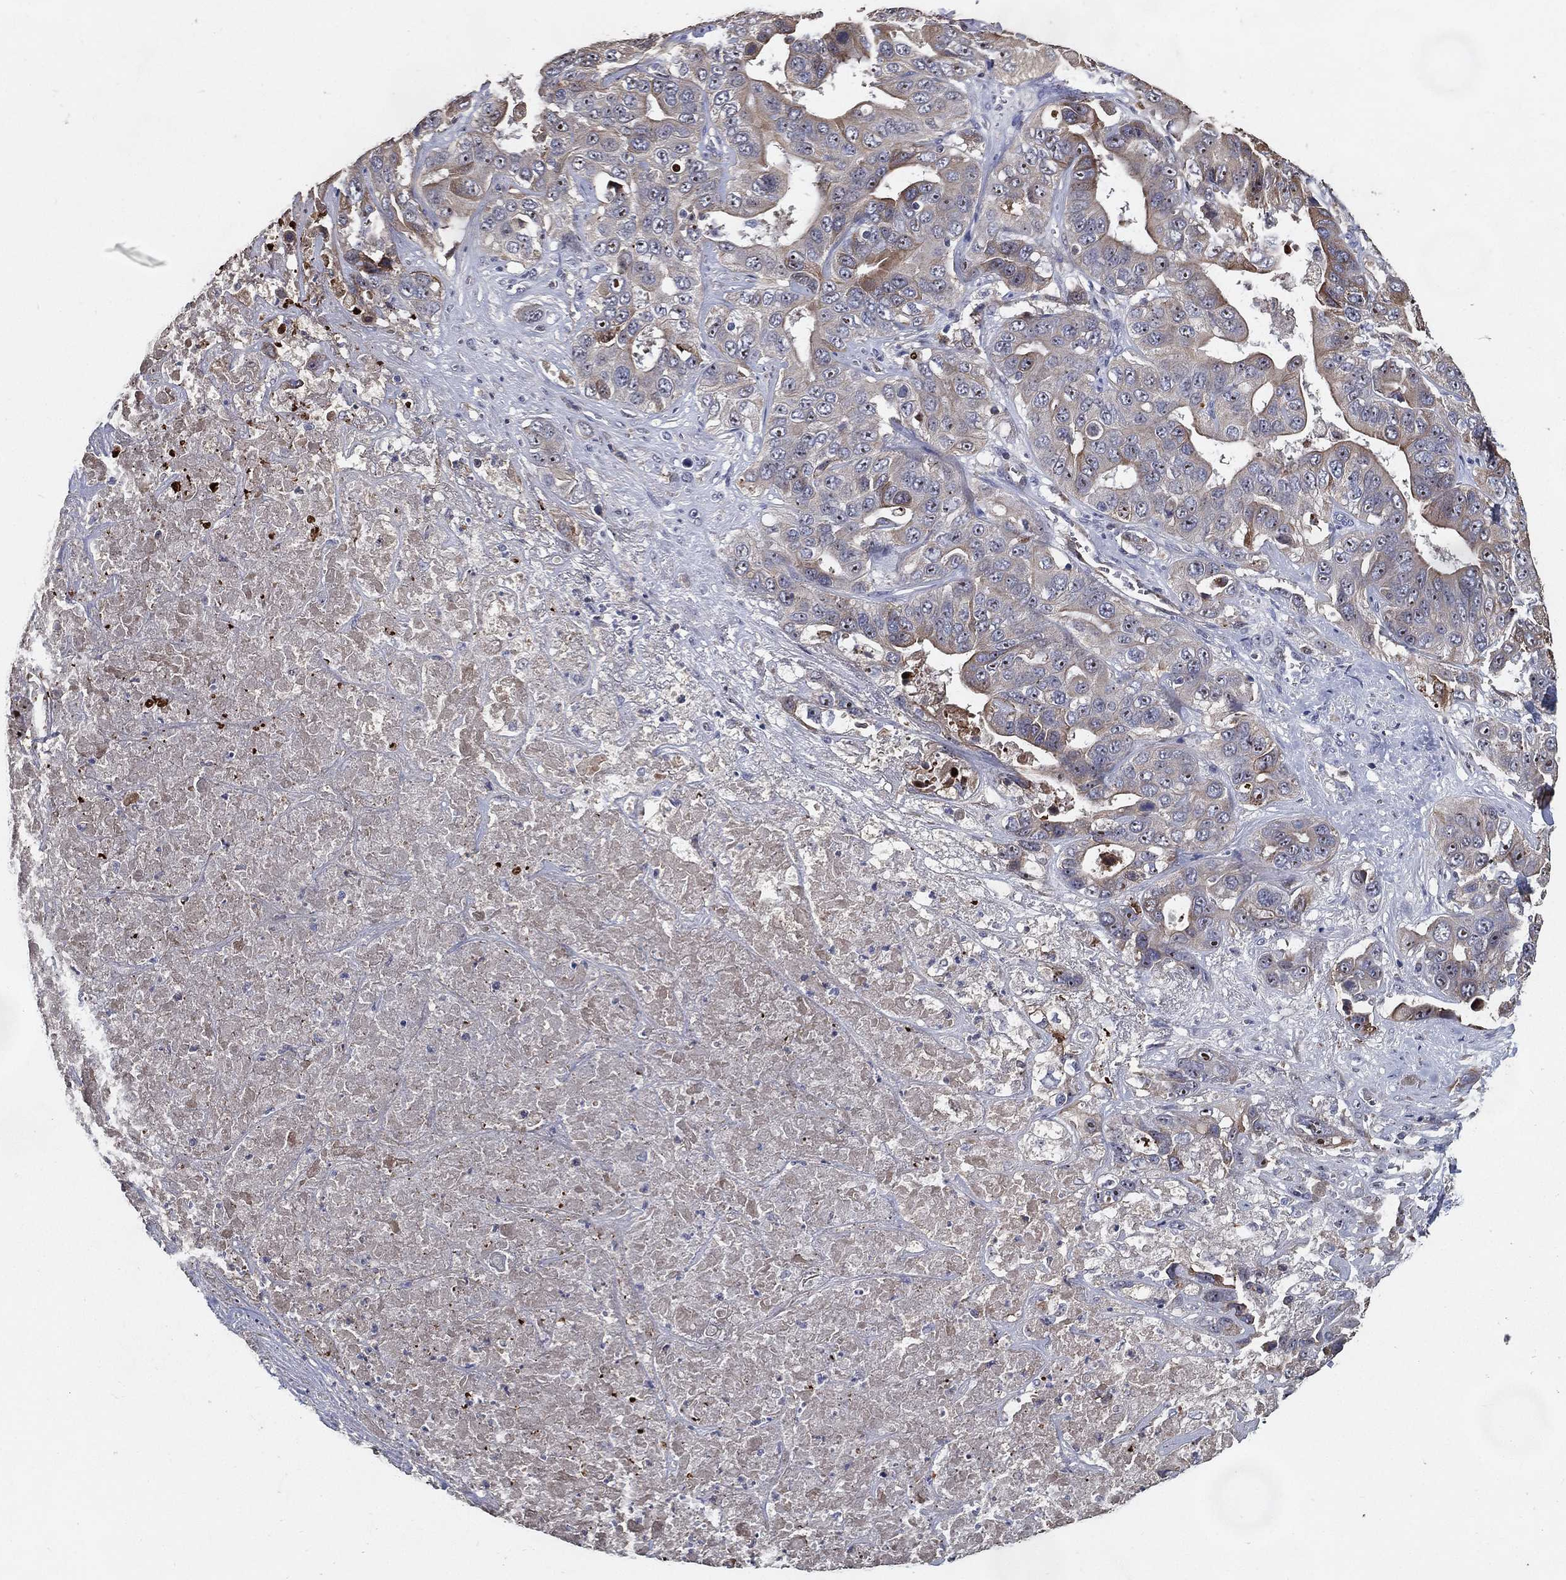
{"staining": {"intensity": "moderate", "quantity": "<25%", "location": "nuclear"}, "tissue": "liver cancer", "cell_type": "Tumor cells", "image_type": "cancer", "snomed": [{"axis": "morphology", "description": "Cholangiocarcinoma"}, {"axis": "topography", "description": "Liver"}], "caption": "There is low levels of moderate nuclear expression in tumor cells of cholangiocarcinoma (liver), as demonstrated by immunohistochemical staining (brown color).", "gene": "EFNA1", "patient": {"sex": "female", "age": 52}}